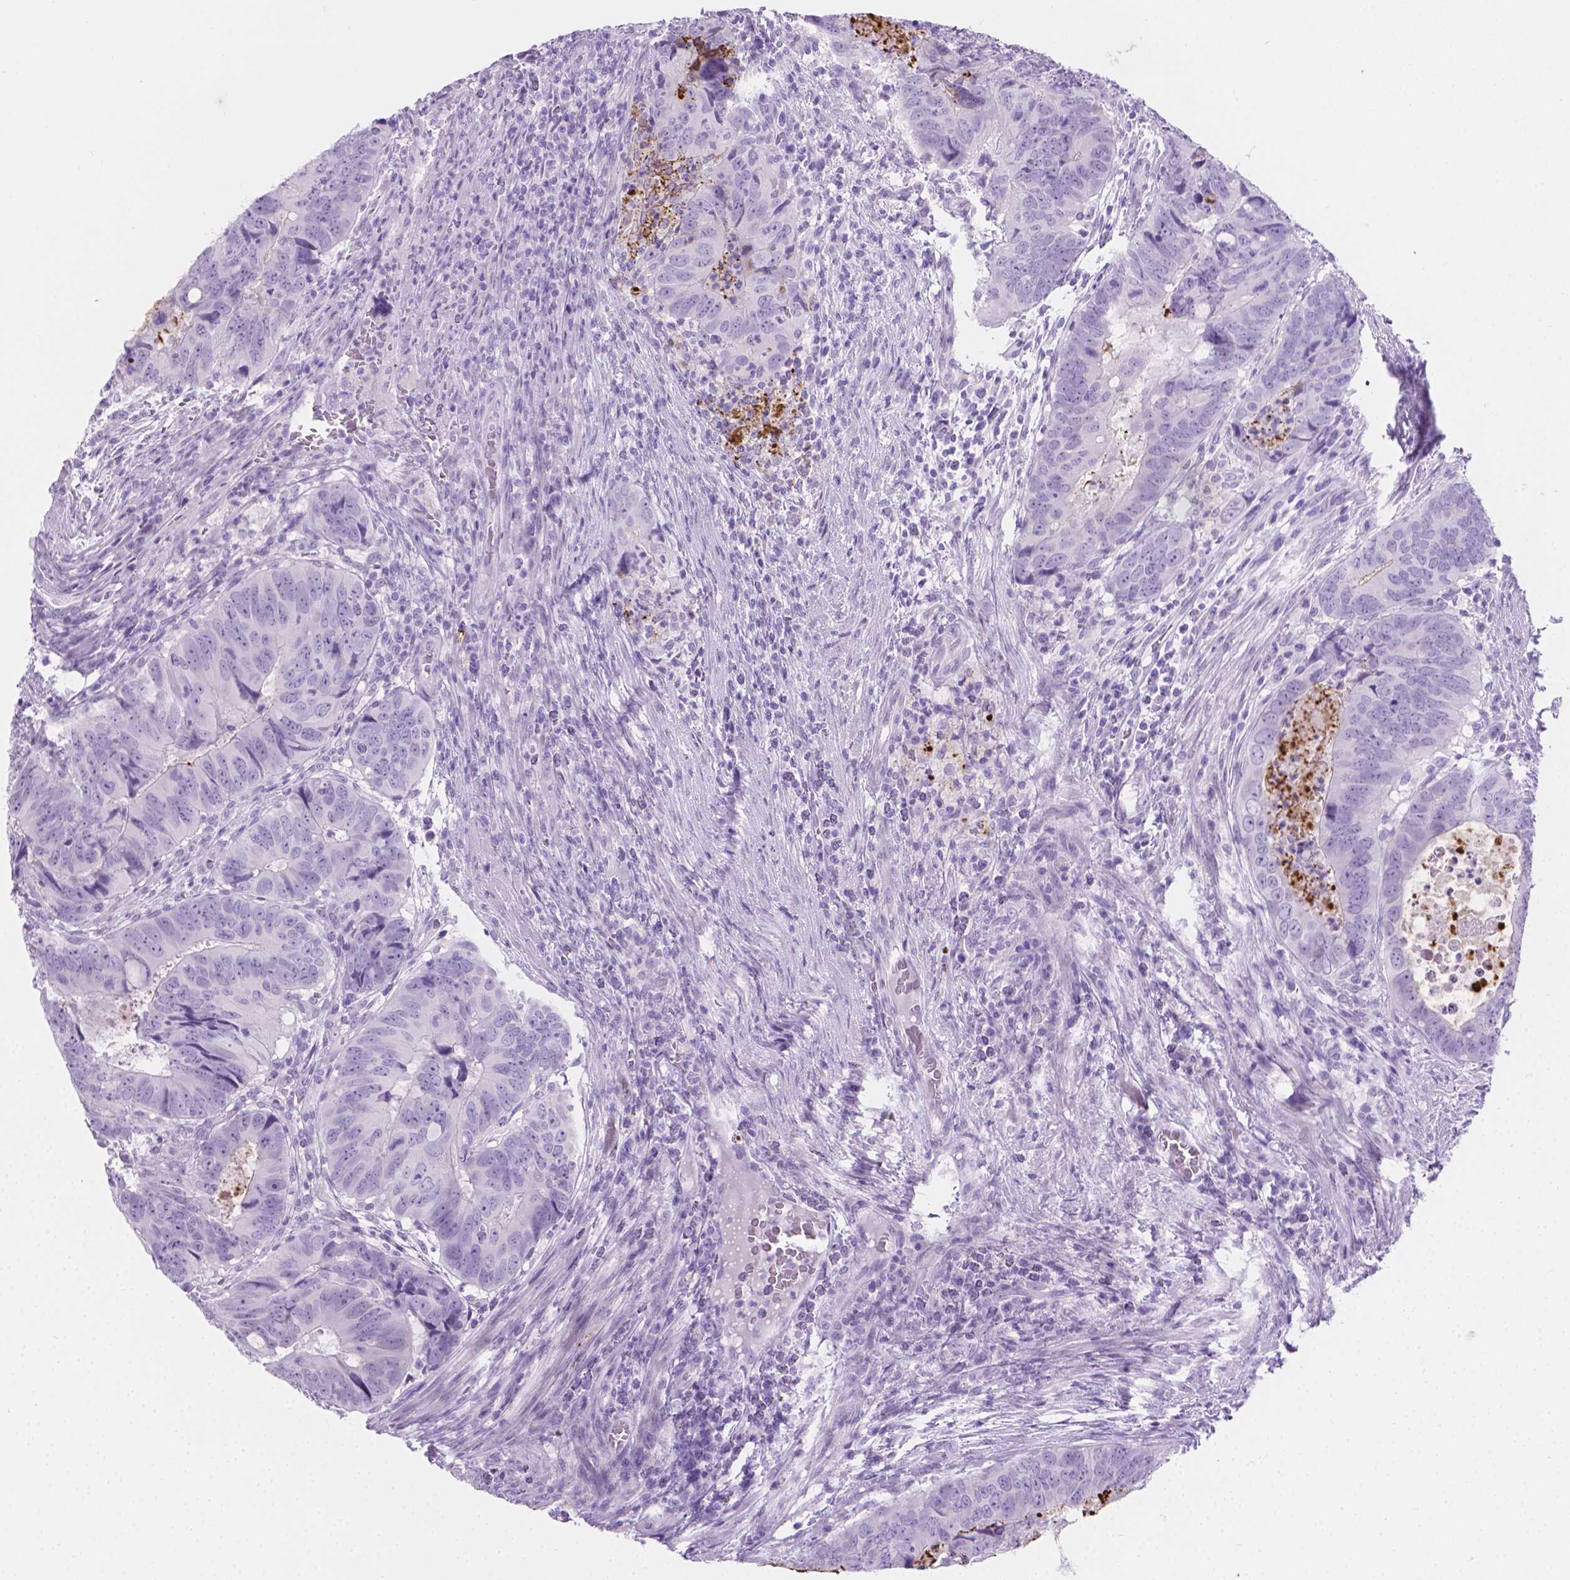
{"staining": {"intensity": "negative", "quantity": "none", "location": "none"}, "tissue": "colorectal cancer", "cell_type": "Tumor cells", "image_type": "cancer", "snomed": [{"axis": "morphology", "description": "Adenocarcinoma, NOS"}, {"axis": "topography", "description": "Colon"}], "caption": "Immunohistochemical staining of colorectal cancer exhibits no significant expression in tumor cells. Nuclei are stained in blue.", "gene": "CFAP52", "patient": {"sex": "male", "age": 79}}